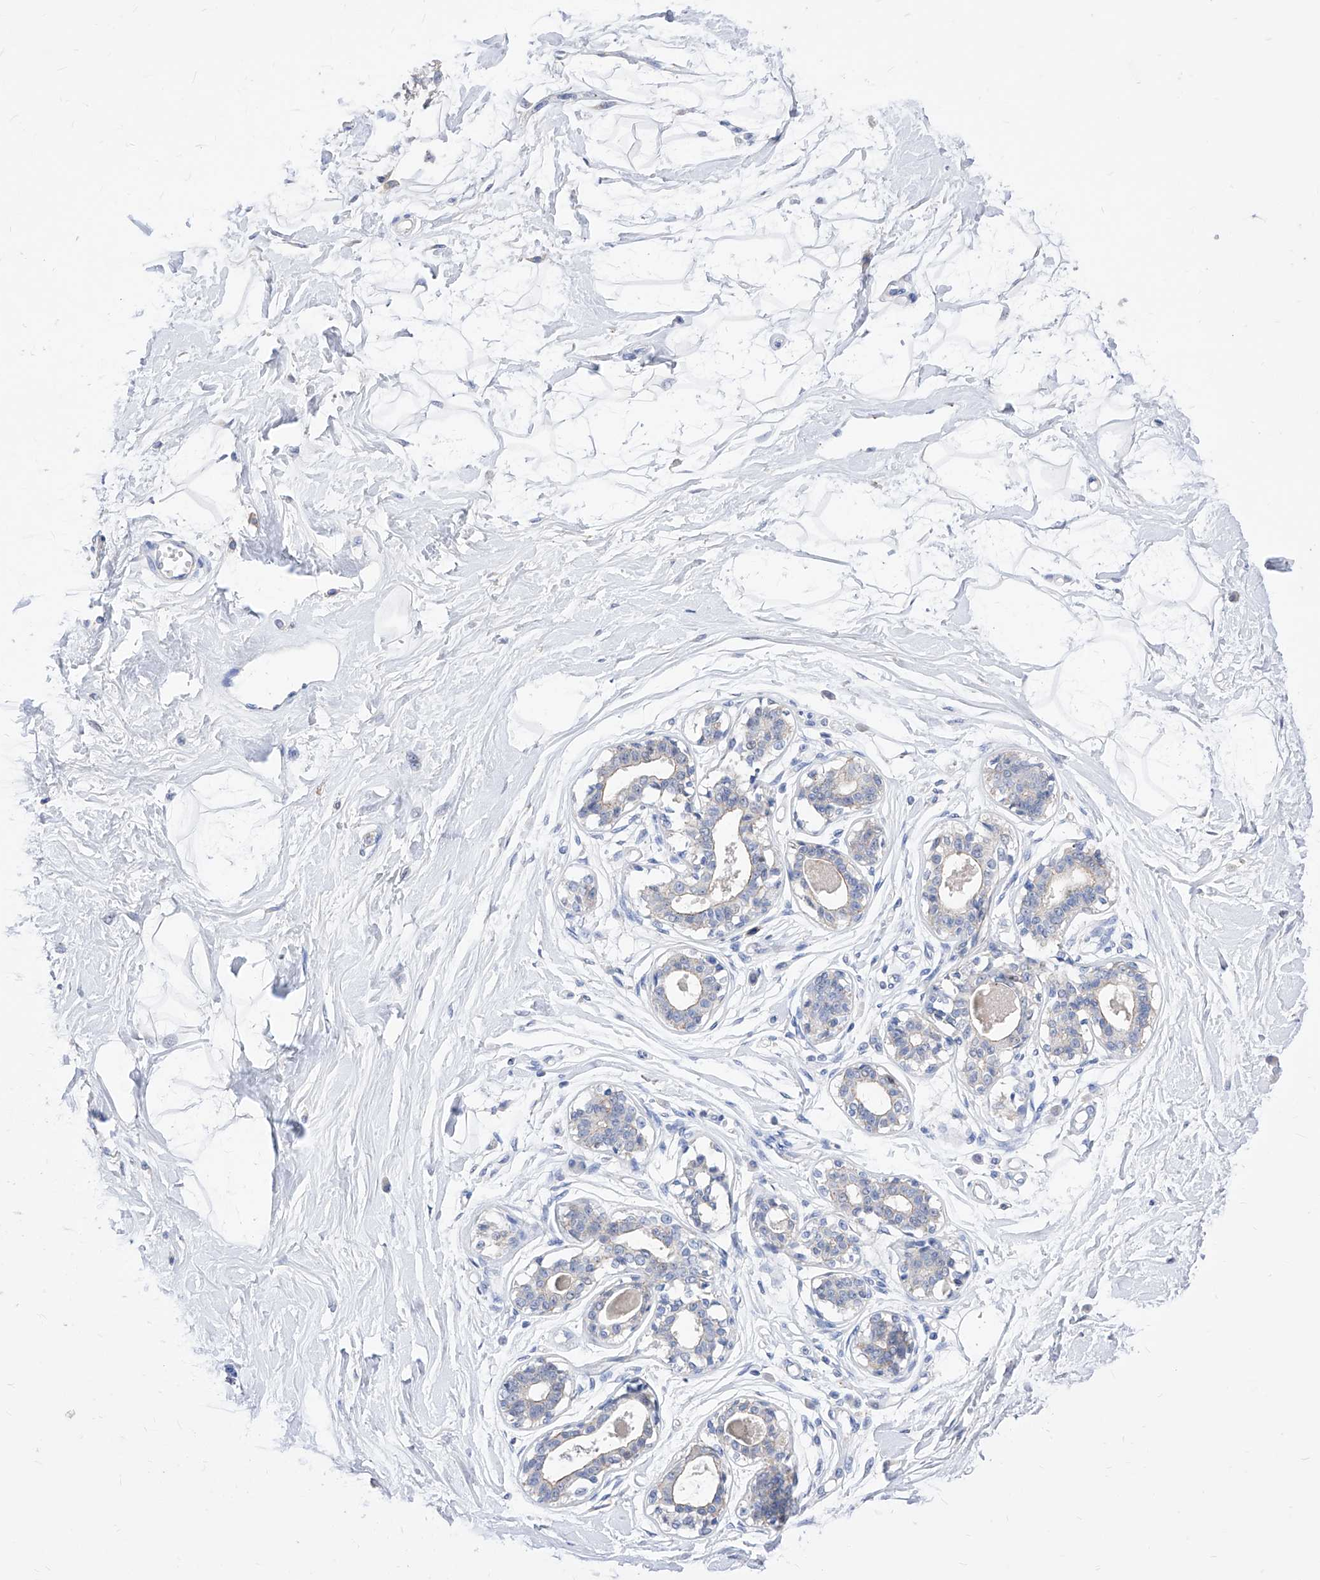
{"staining": {"intensity": "negative", "quantity": "none", "location": "none"}, "tissue": "breast", "cell_type": "Adipocytes", "image_type": "normal", "snomed": [{"axis": "morphology", "description": "Normal tissue, NOS"}, {"axis": "topography", "description": "Breast"}], "caption": "DAB (3,3'-diaminobenzidine) immunohistochemical staining of benign human breast reveals no significant expression in adipocytes. Nuclei are stained in blue.", "gene": "VAX1", "patient": {"sex": "female", "age": 45}}